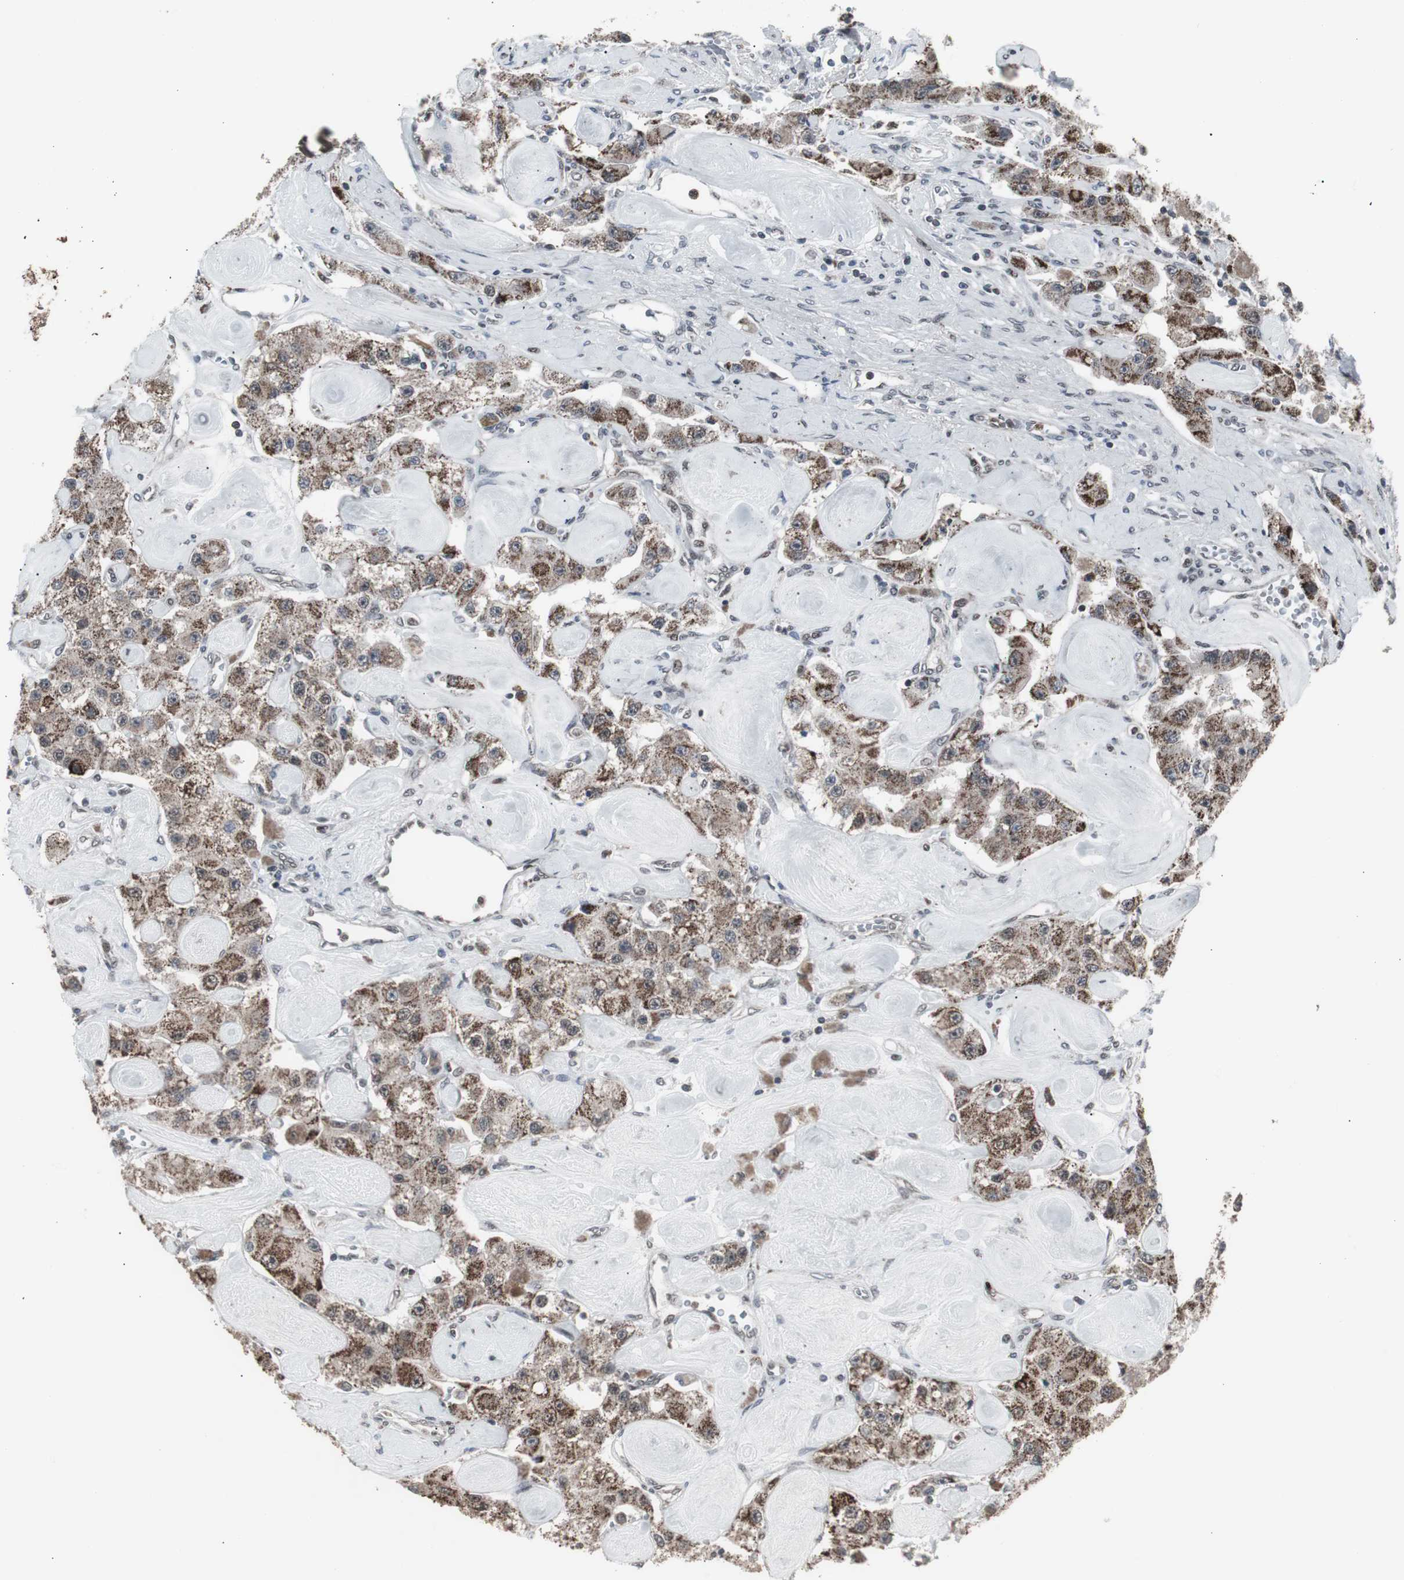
{"staining": {"intensity": "moderate", "quantity": ">75%", "location": "cytoplasmic/membranous,nuclear"}, "tissue": "carcinoid", "cell_type": "Tumor cells", "image_type": "cancer", "snomed": [{"axis": "morphology", "description": "Carcinoid, malignant, NOS"}, {"axis": "topography", "description": "Pancreas"}], "caption": "A medium amount of moderate cytoplasmic/membranous and nuclear staining is seen in about >75% of tumor cells in carcinoid (malignant) tissue.", "gene": "RXRA", "patient": {"sex": "male", "age": 41}}